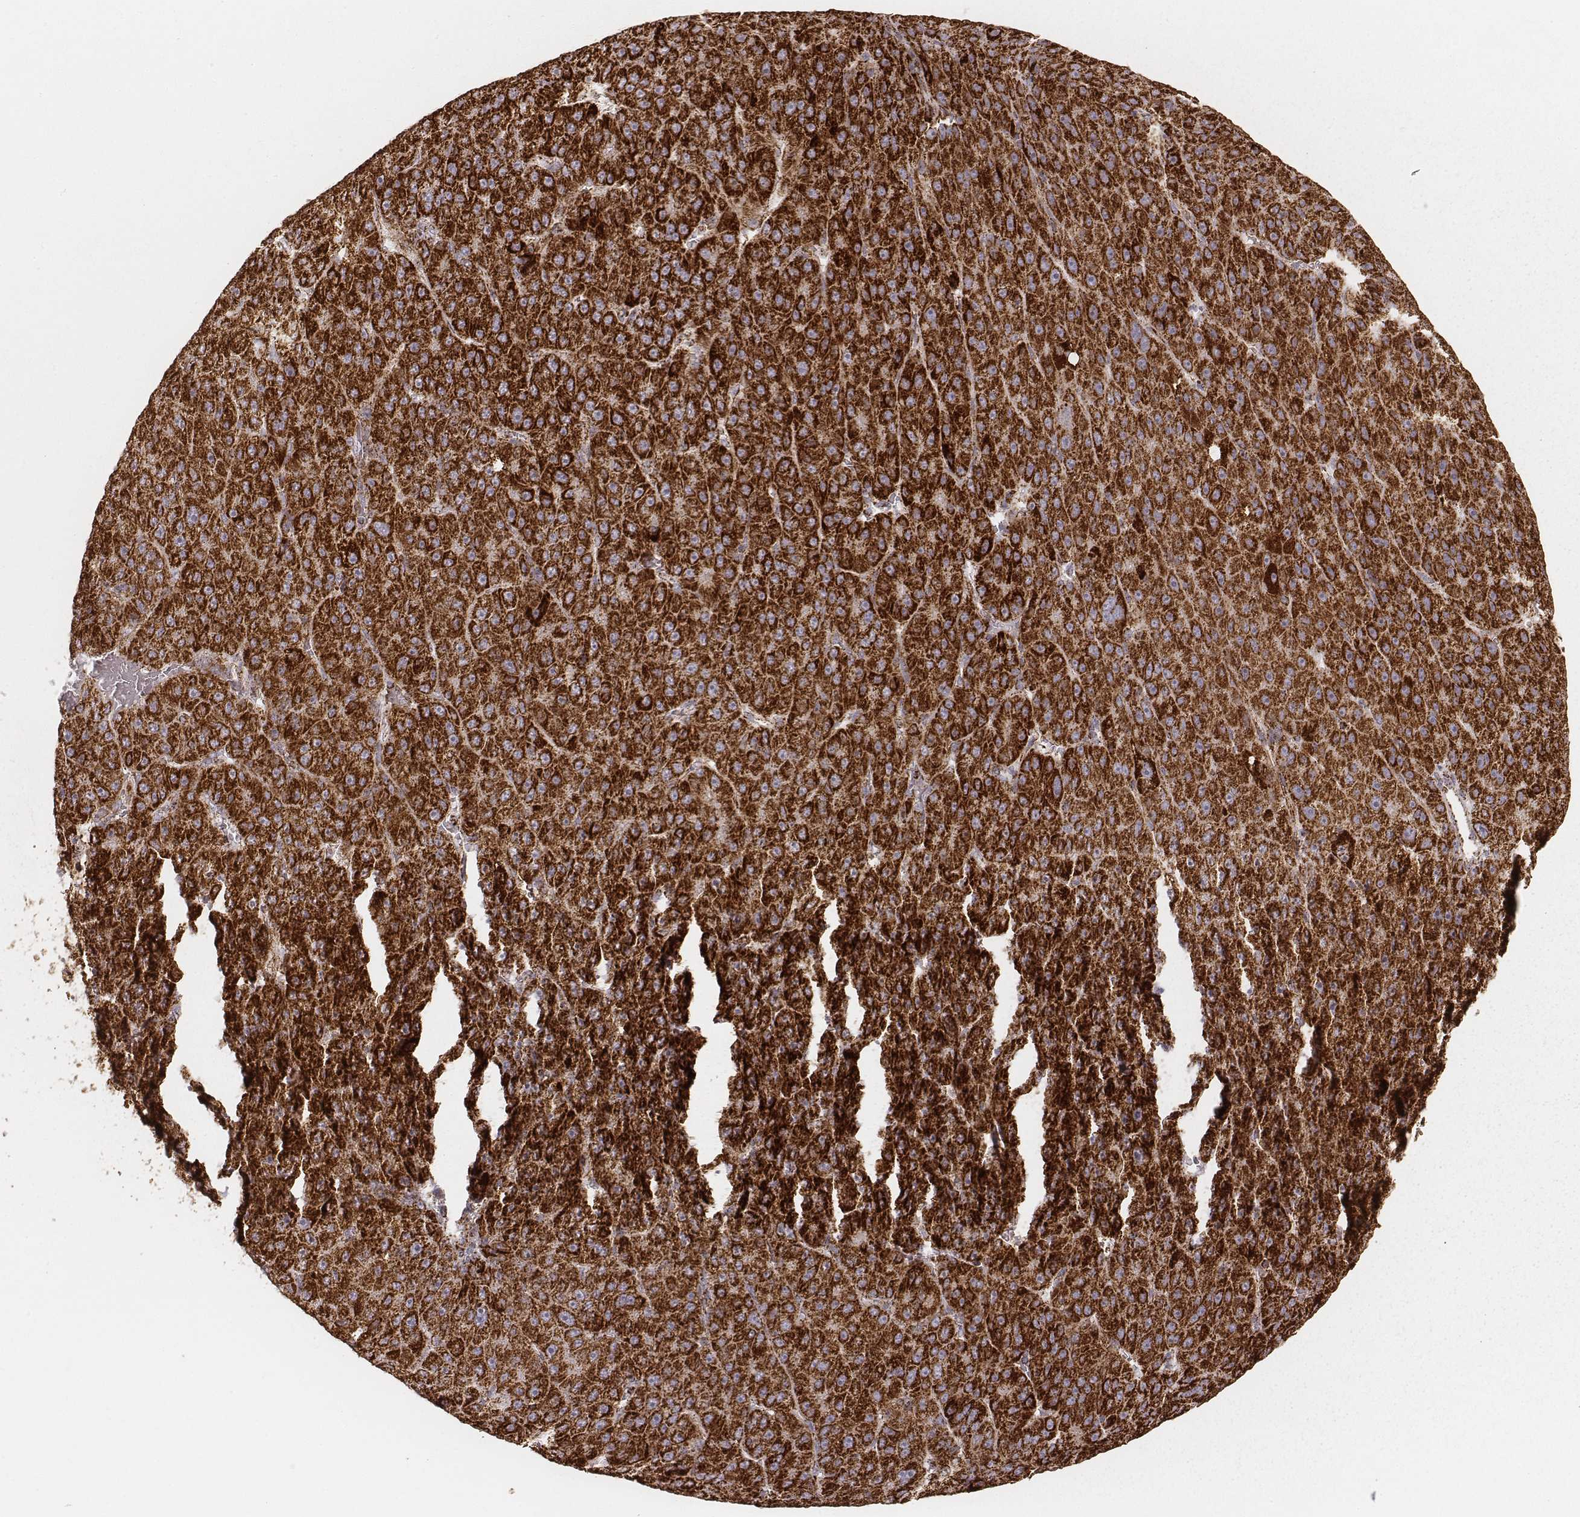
{"staining": {"intensity": "strong", "quantity": ">75%", "location": "cytoplasmic/membranous"}, "tissue": "liver cancer", "cell_type": "Tumor cells", "image_type": "cancer", "snomed": [{"axis": "morphology", "description": "Carcinoma, Hepatocellular, NOS"}, {"axis": "topography", "description": "Liver"}], "caption": "Human liver hepatocellular carcinoma stained with a protein marker reveals strong staining in tumor cells.", "gene": "CS", "patient": {"sex": "male", "age": 67}}